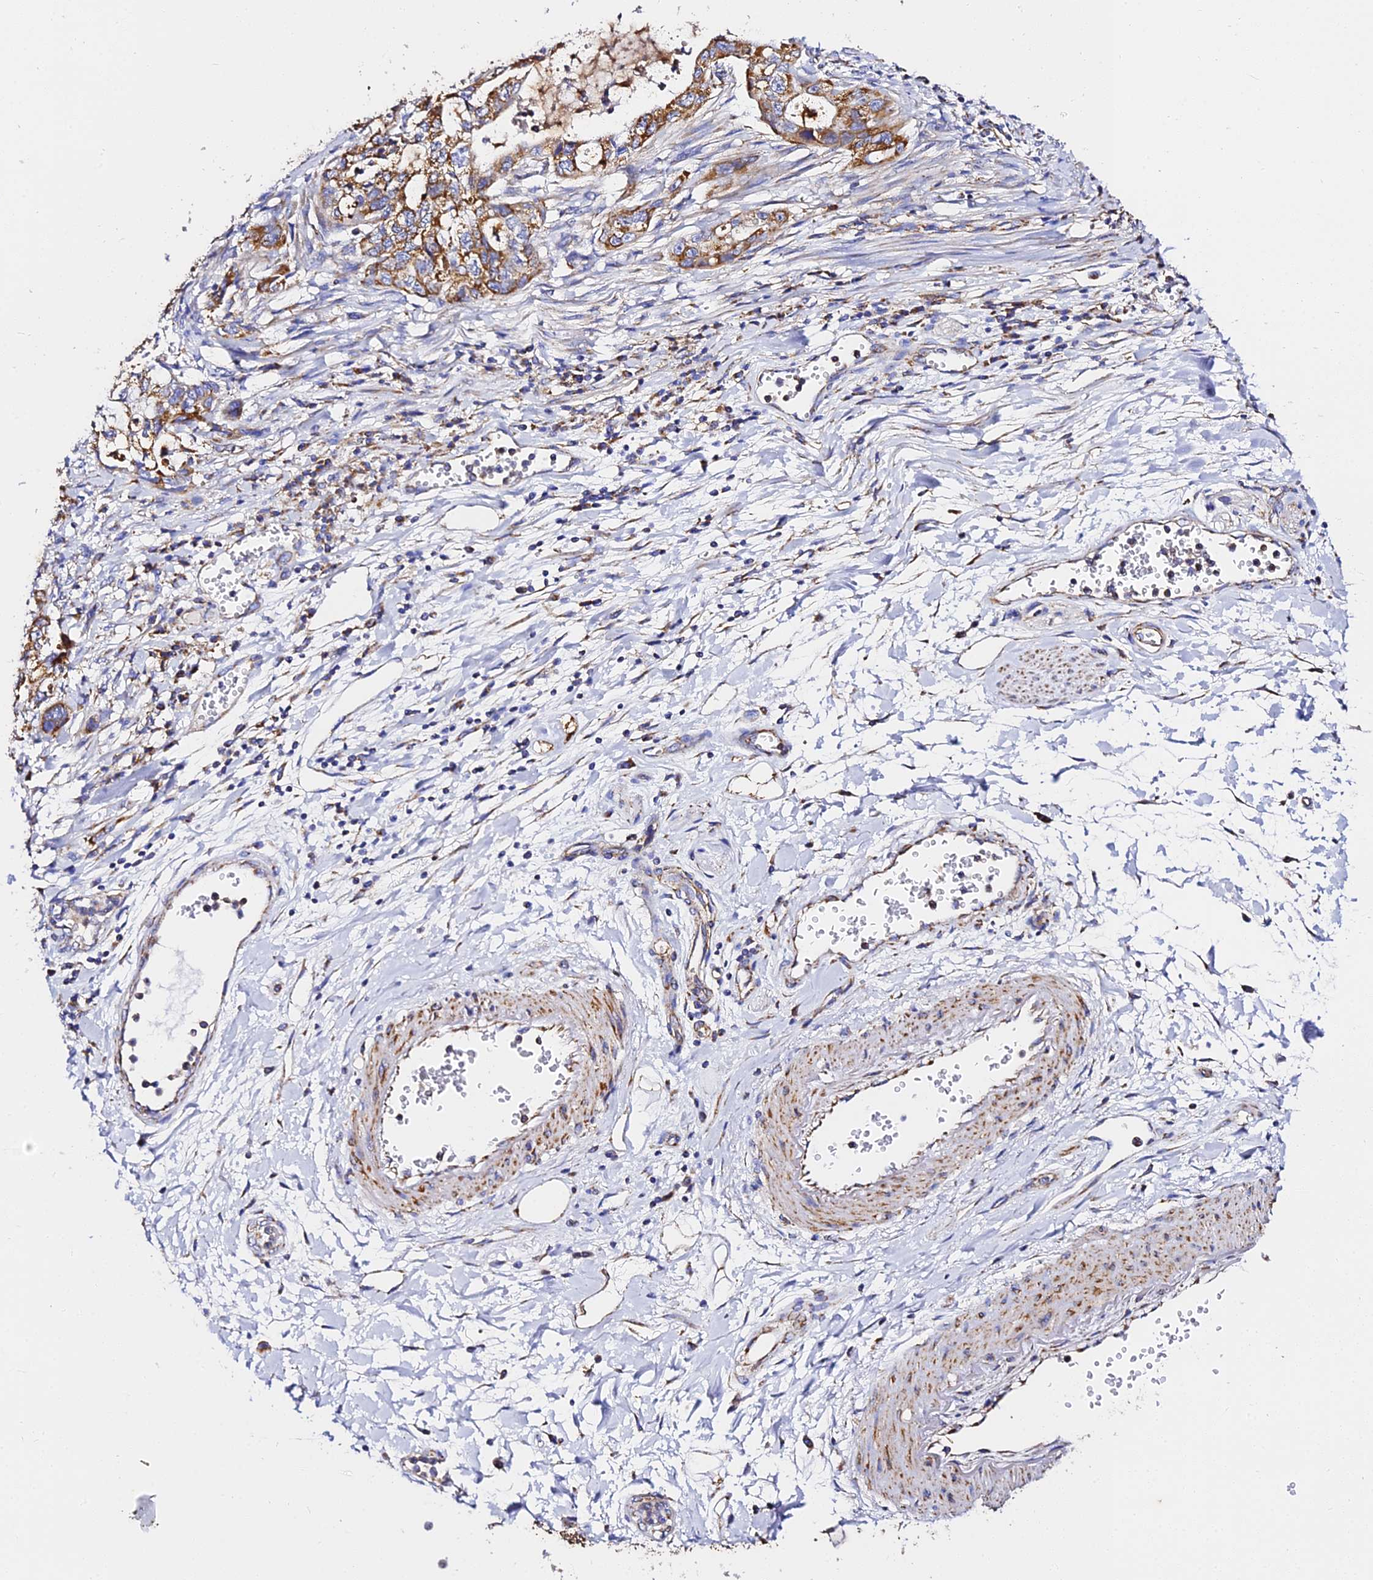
{"staining": {"intensity": "strong", "quantity": ">75%", "location": "cytoplasmic/membranous"}, "tissue": "stomach cancer", "cell_type": "Tumor cells", "image_type": "cancer", "snomed": [{"axis": "morphology", "description": "Adenocarcinoma, NOS"}, {"axis": "topography", "description": "Stomach, upper"}], "caption": "Immunohistochemistry histopathology image of stomach cancer stained for a protein (brown), which exhibits high levels of strong cytoplasmic/membranous expression in about >75% of tumor cells.", "gene": "ZNF573", "patient": {"sex": "female", "age": 52}}